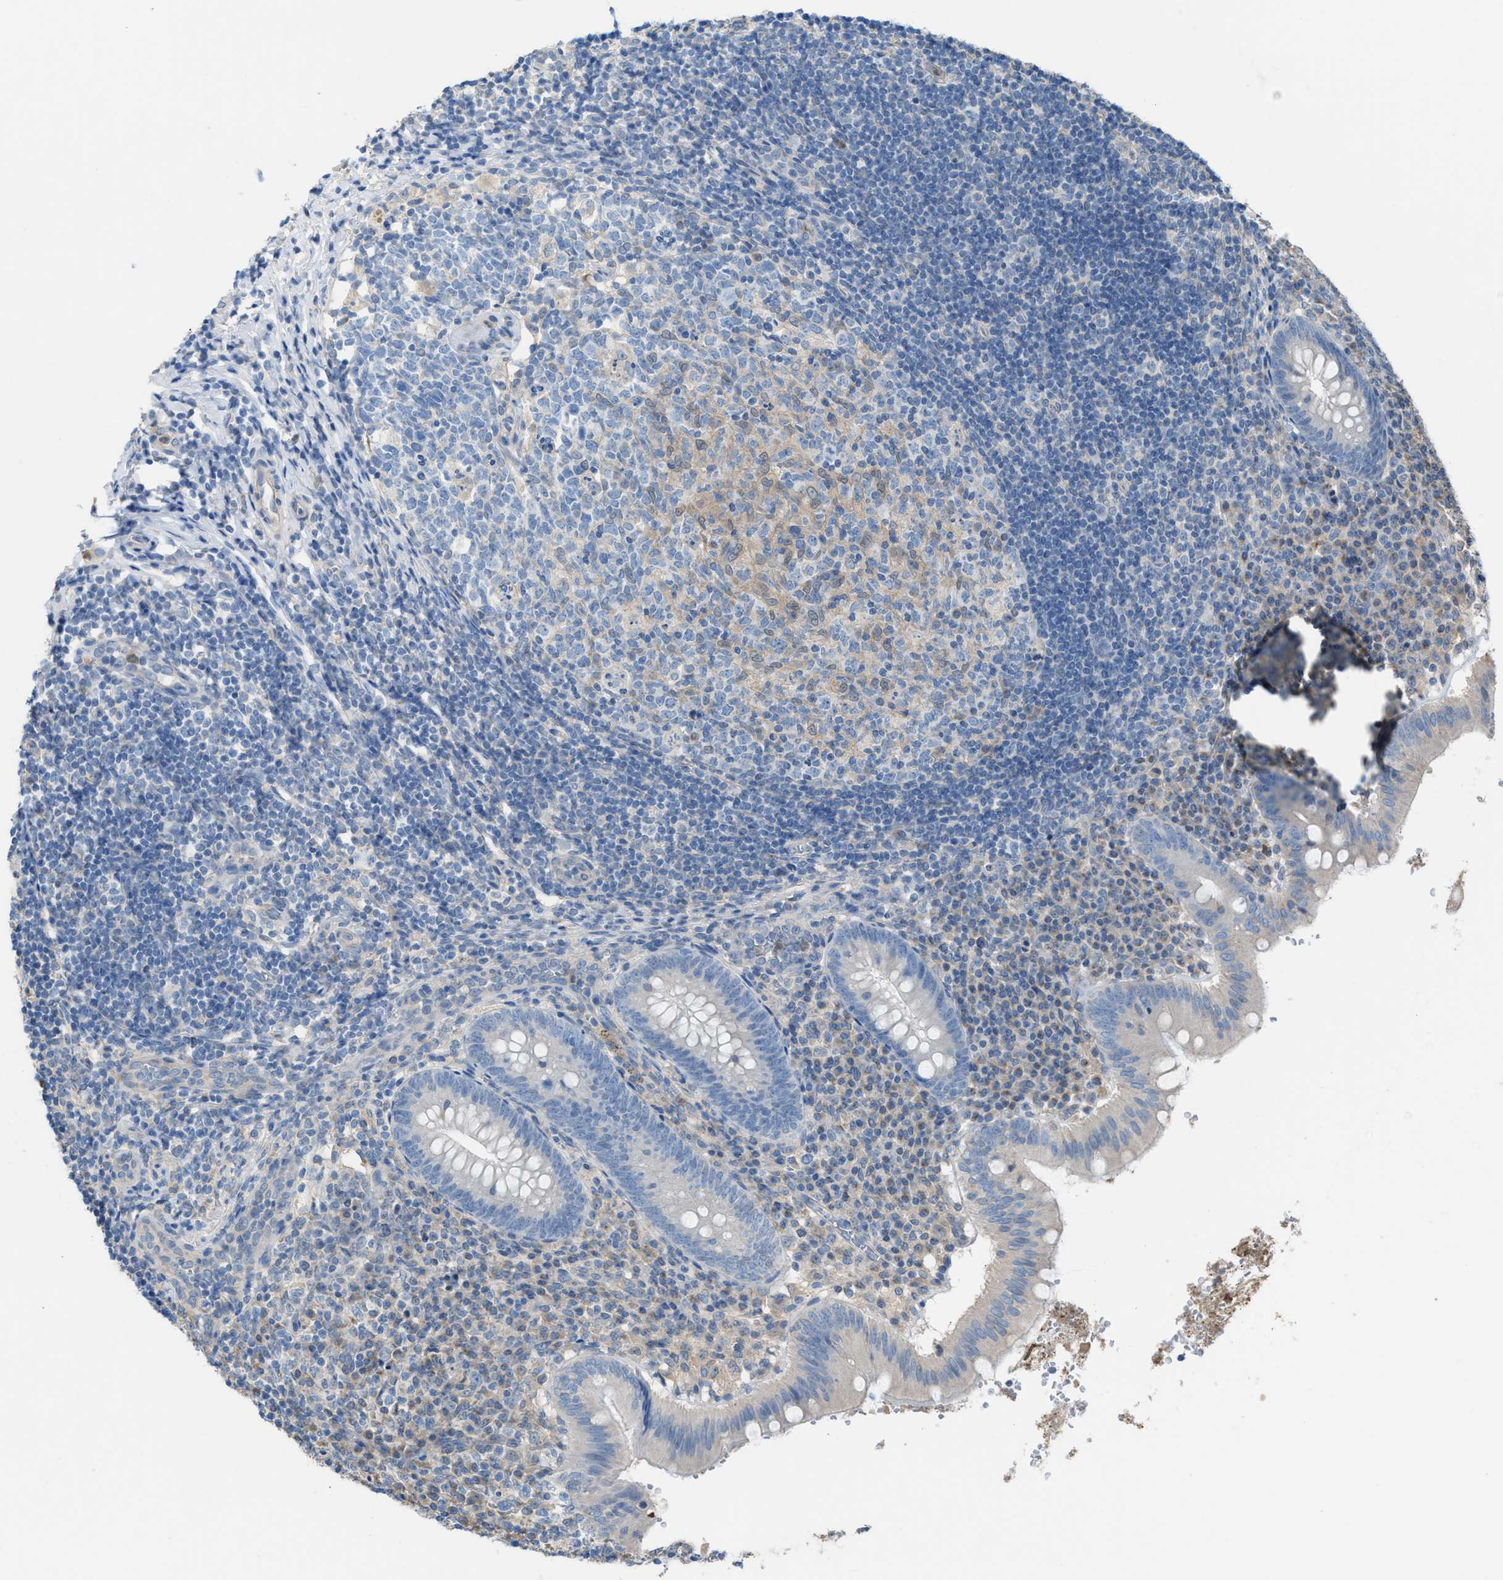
{"staining": {"intensity": "negative", "quantity": "none", "location": "none"}, "tissue": "appendix", "cell_type": "Glandular cells", "image_type": "normal", "snomed": [{"axis": "morphology", "description": "Normal tissue, NOS"}, {"axis": "topography", "description": "Appendix"}], "caption": "Immunohistochemistry histopathology image of unremarkable appendix stained for a protein (brown), which shows no positivity in glandular cells. (DAB immunohistochemistry (IHC), high magnification).", "gene": "NQO2", "patient": {"sex": "male", "age": 8}}